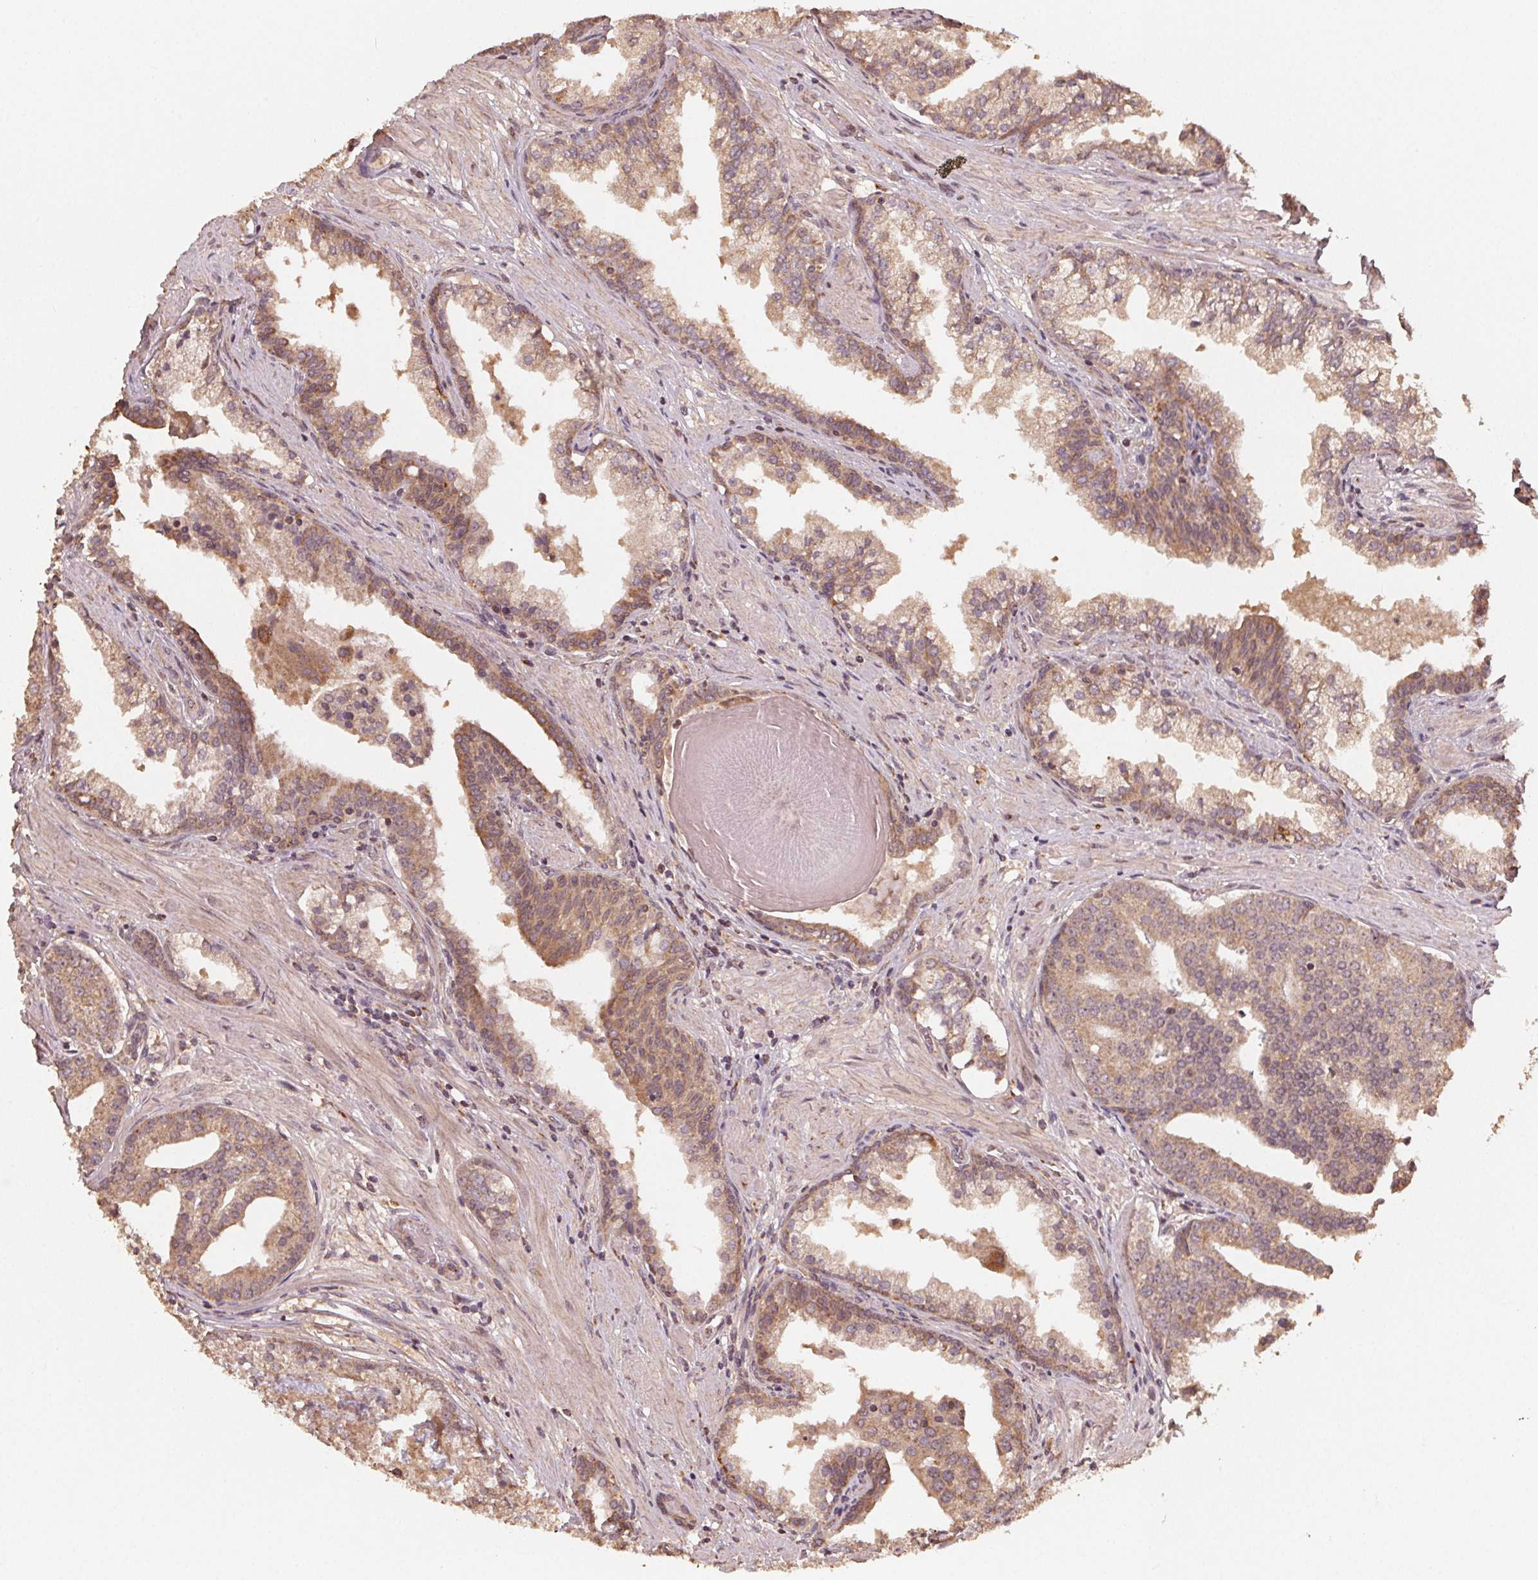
{"staining": {"intensity": "moderate", "quantity": ">75%", "location": "cytoplasmic/membranous"}, "tissue": "prostate cancer", "cell_type": "Tumor cells", "image_type": "cancer", "snomed": [{"axis": "morphology", "description": "Adenocarcinoma, NOS"}, {"axis": "topography", "description": "Prostate and seminal vesicle, NOS"}, {"axis": "topography", "description": "Prostate"}], "caption": "Brown immunohistochemical staining in prostate cancer reveals moderate cytoplasmic/membranous positivity in approximately >75% of tumor cells.", "gene": "WBP2", "patient": {"sex": "male", "age": 44}}